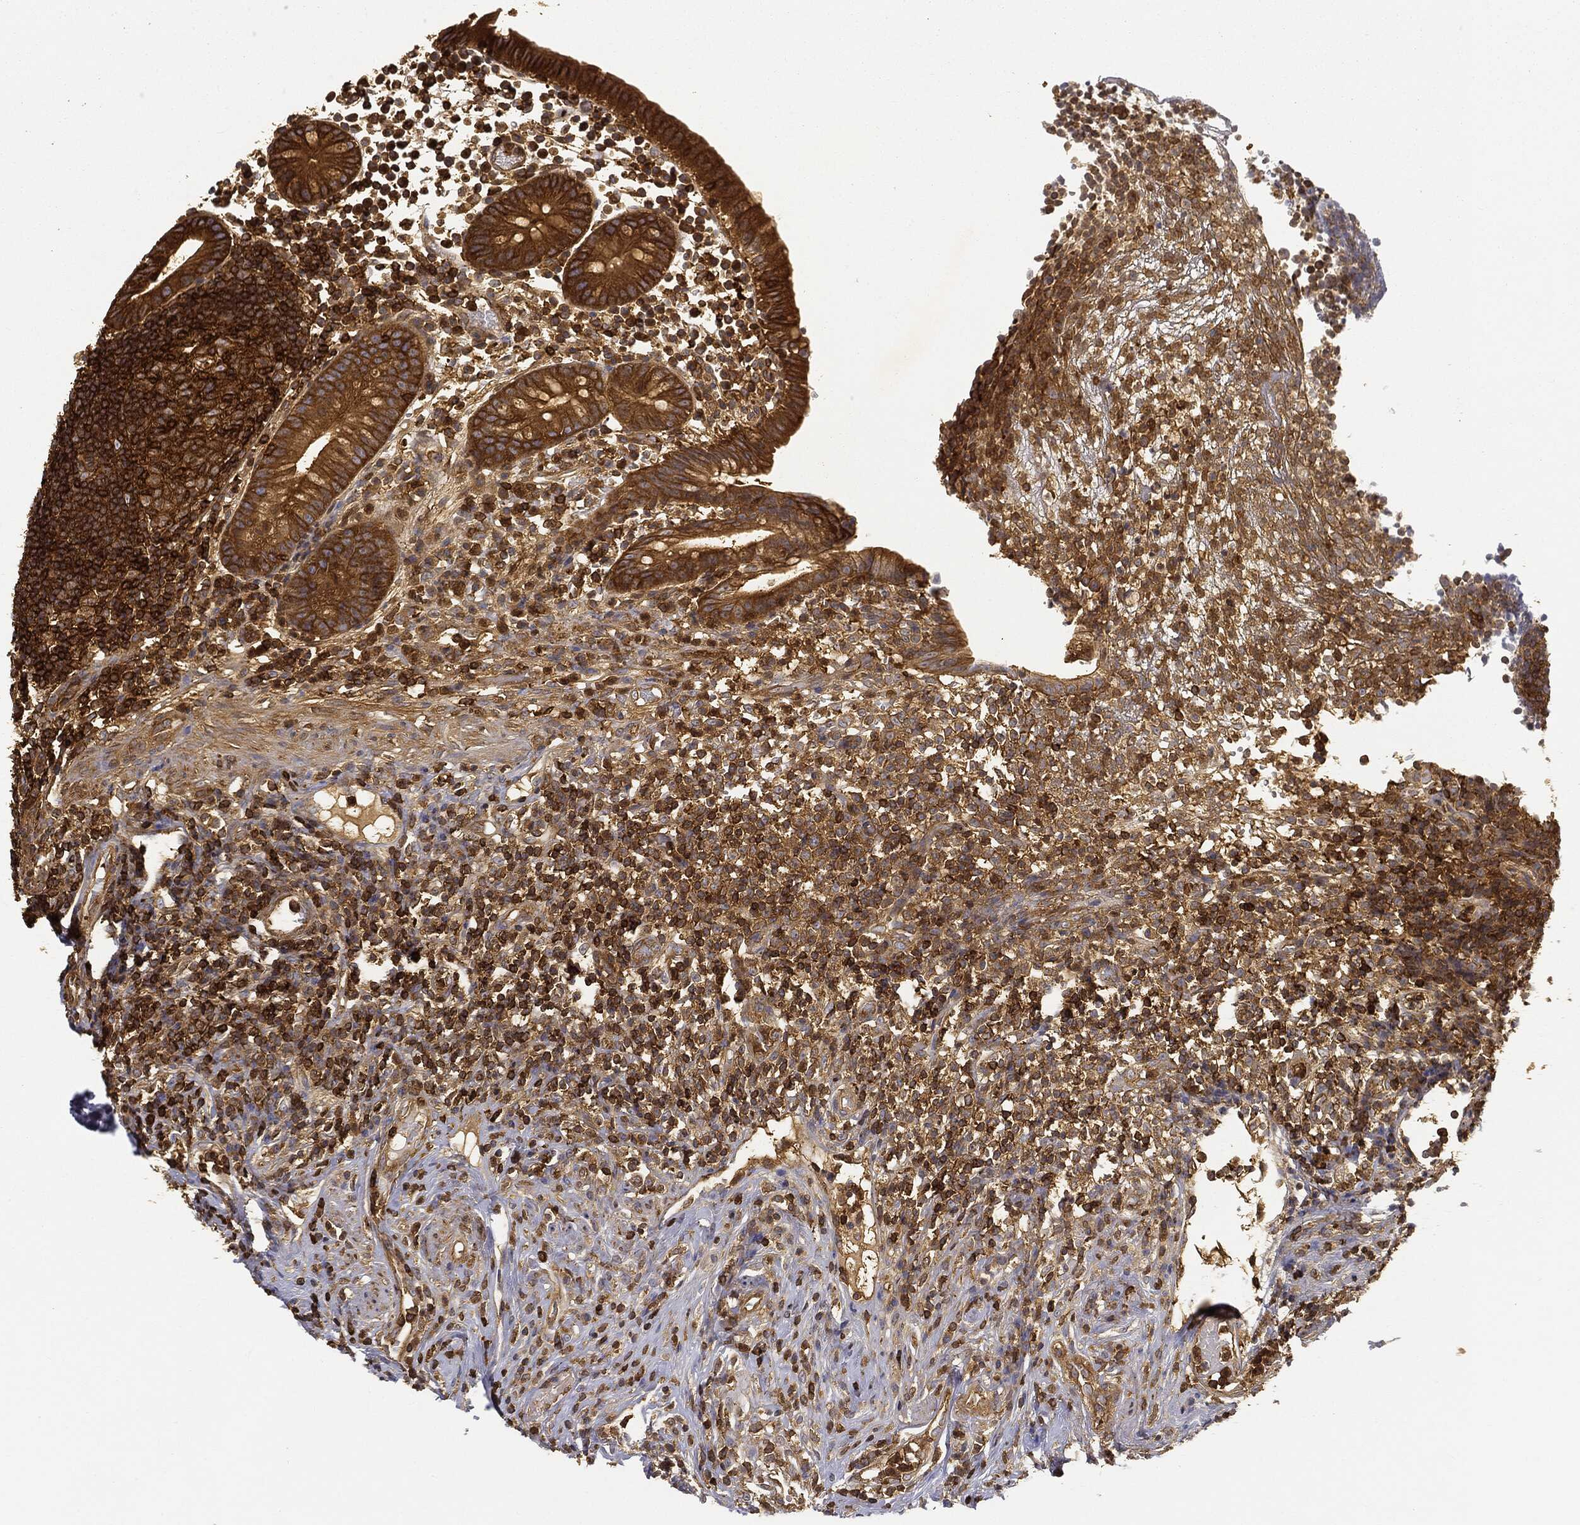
{"staining": {"intensity": "strong", "quantity": ">75%", "location": "cytoplasmic/membranous"}, "tissue": "appendix", "cell_type": "Glandular cells", "image_type": "normal", "snomed": [{"axis": "morphology", "description": "Normal tissue, NOS"}, {"axis": "topography", "description": "Appendix"}], "caption": "This photomicrograph reveals benign appendix stained with immunohistochemistry (IHC) to label a protein in brown. The cytoplasmic/membranous of glandular cells show strong positivity for the protein. Nuclei are counter-stained blue.", "gene": "WDR1", "patient": {"sex": "female", "age": 40}}